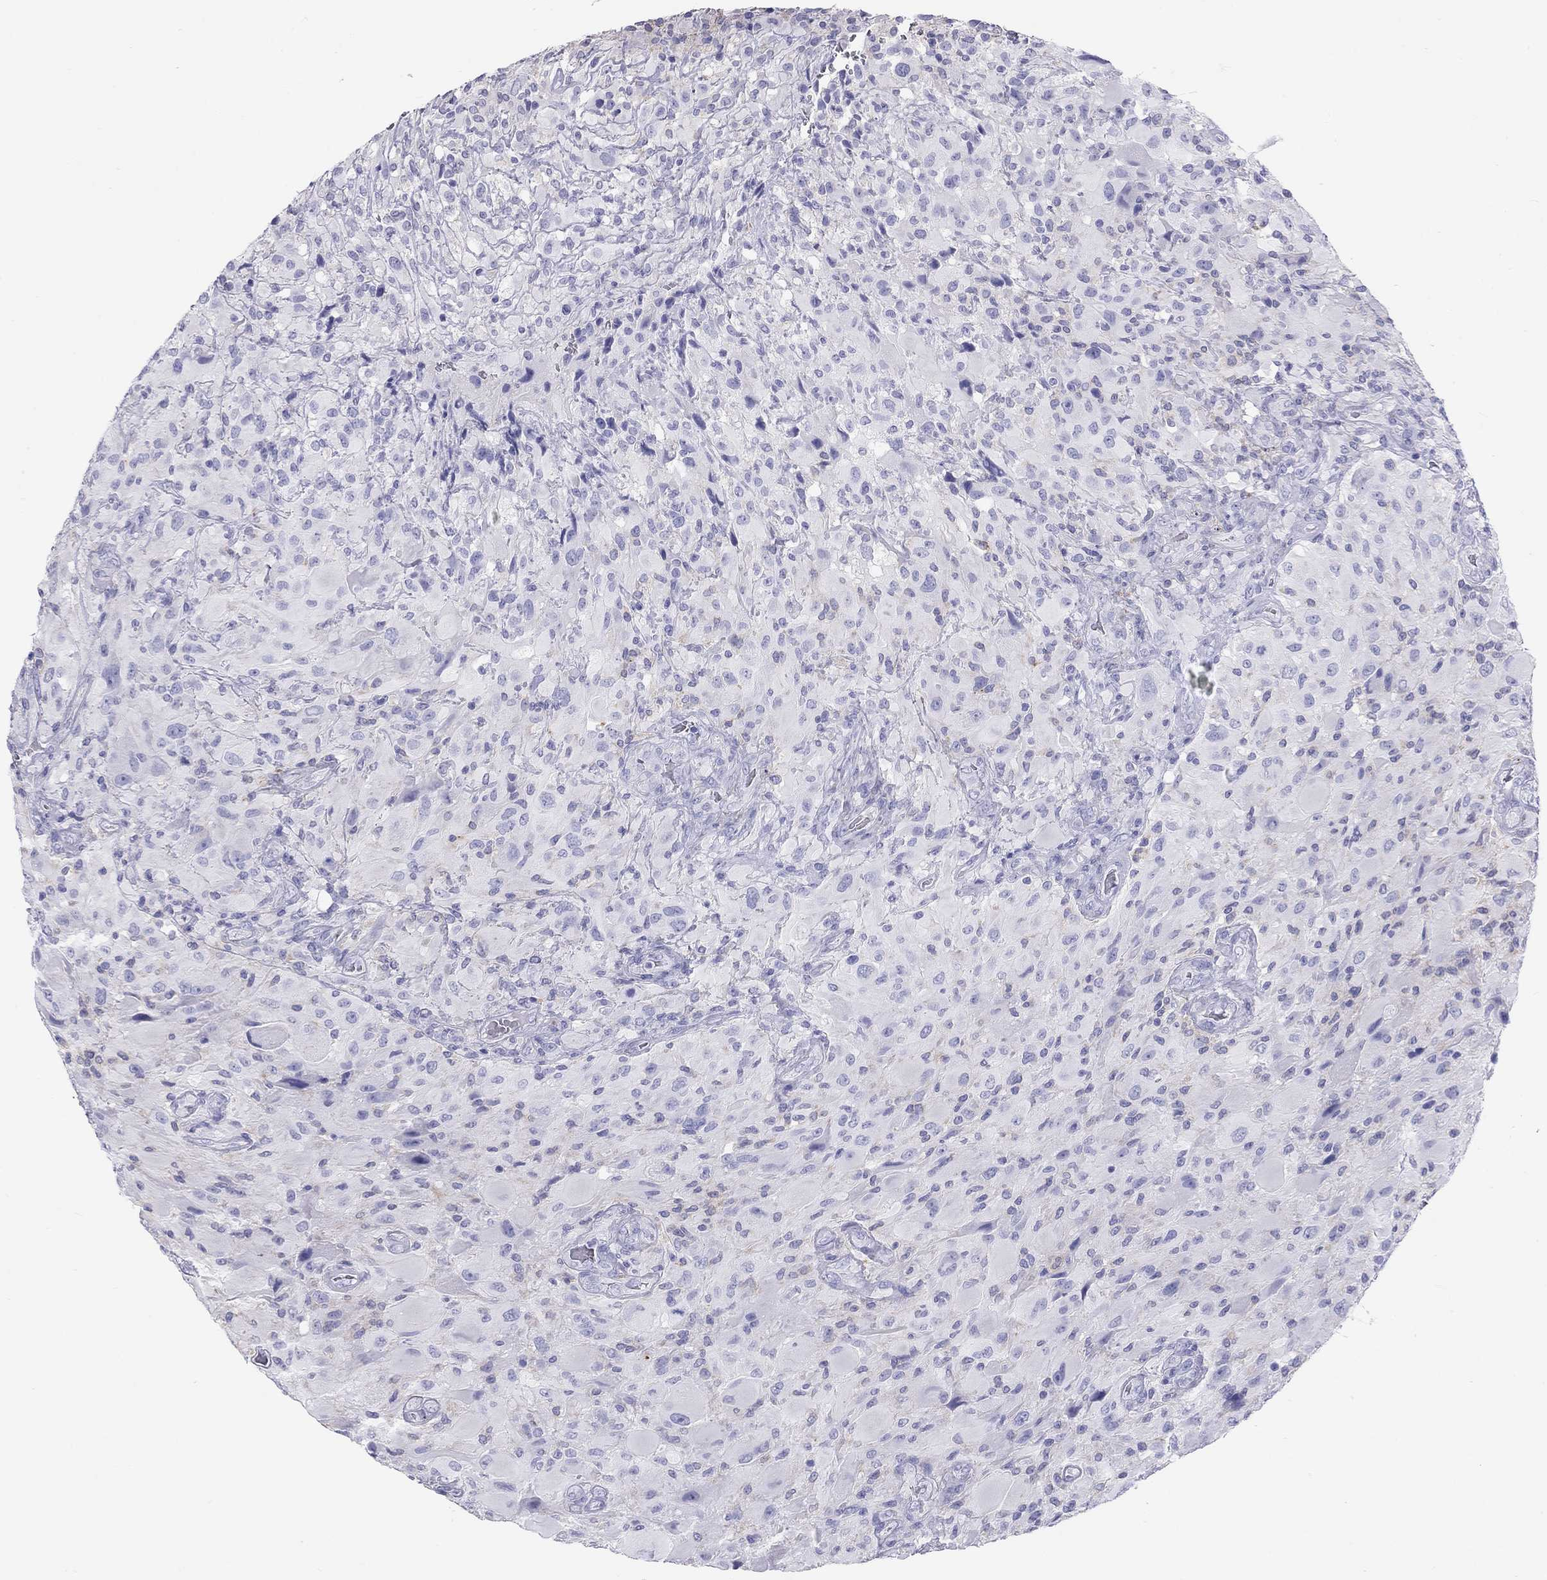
{"staining": {"intensity": "negative", "quantity": "none", "location": "none"}, "tissue": "glioma", "cell_type": "Tumor cells", "image_type": "cancer", "snomed": [{"axis": "morphology", "description": "Glioma, malignant, High grade"}, {"axis": "topography", "description": "Cerebral cortex"}], "caption": "A histopathology image of human glioma is negative for staining in tumor cells. (DAB (3,3'-diaminobenzidine) IHC visualized using brightfield microscopy, high magnification).", "gene": "HLA-DQB2", "patient": {"sex": "male", "age": 35}}